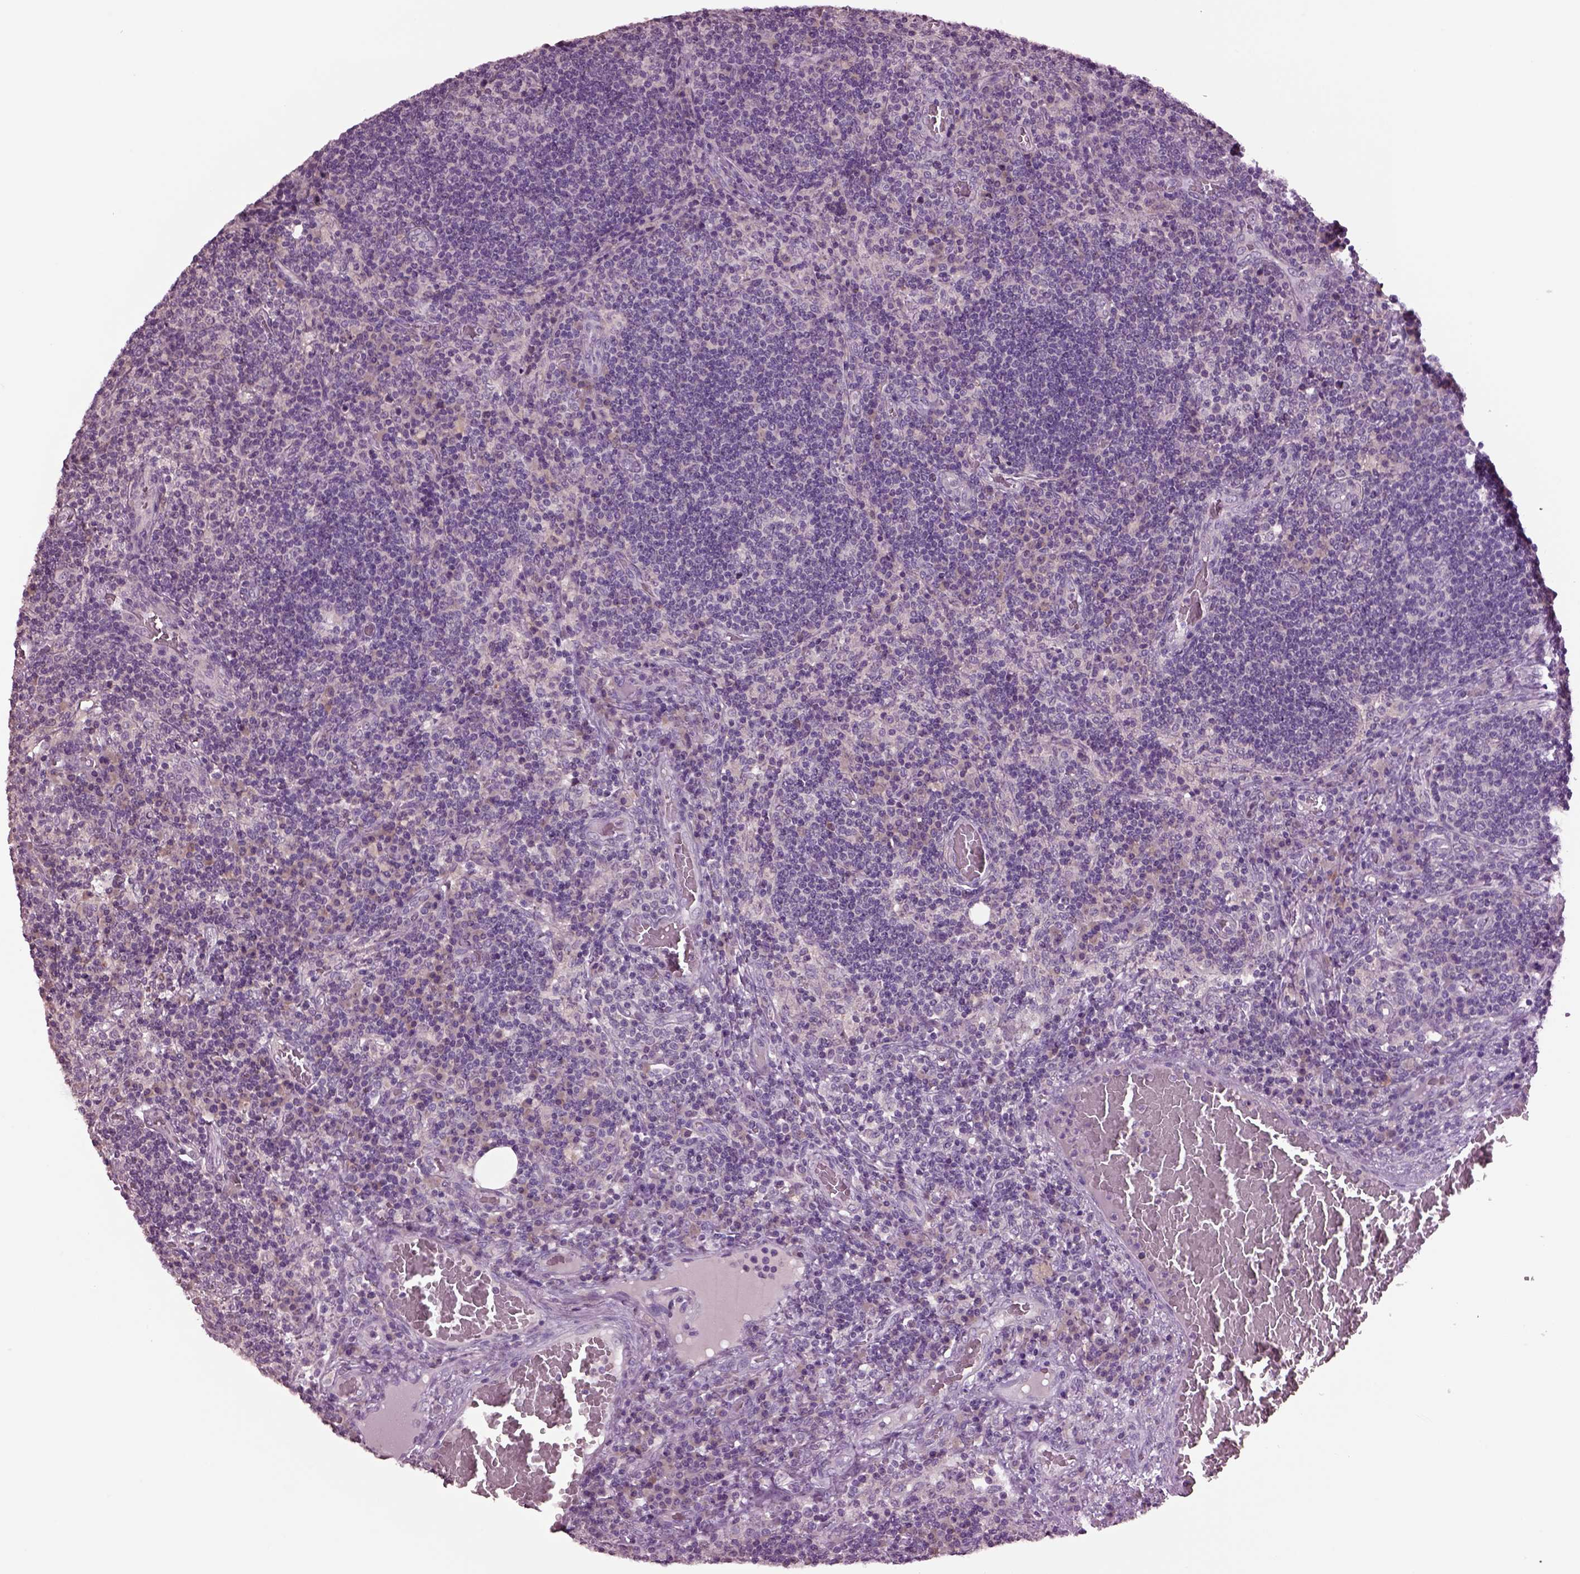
{"staining": {"intensity": "negative", "quantity": "none", "location": "none"}, "tissue": "lymph node", "cell_type": "Germinal center cells", "image_type": "normal", "snomed": [{"axis": "morphology", "description": "Normal tissue, NOS"}, {"axis": "topography", "description": "Lymph node"}], "caption": "A high-resolution photomicrograph shows immunohistochemistry staining of normal lymph node, which exhibits no significant staining in germinal center cells.", "gene": "CLPSL1", "patient": {"sex": "male", "age": 63}}